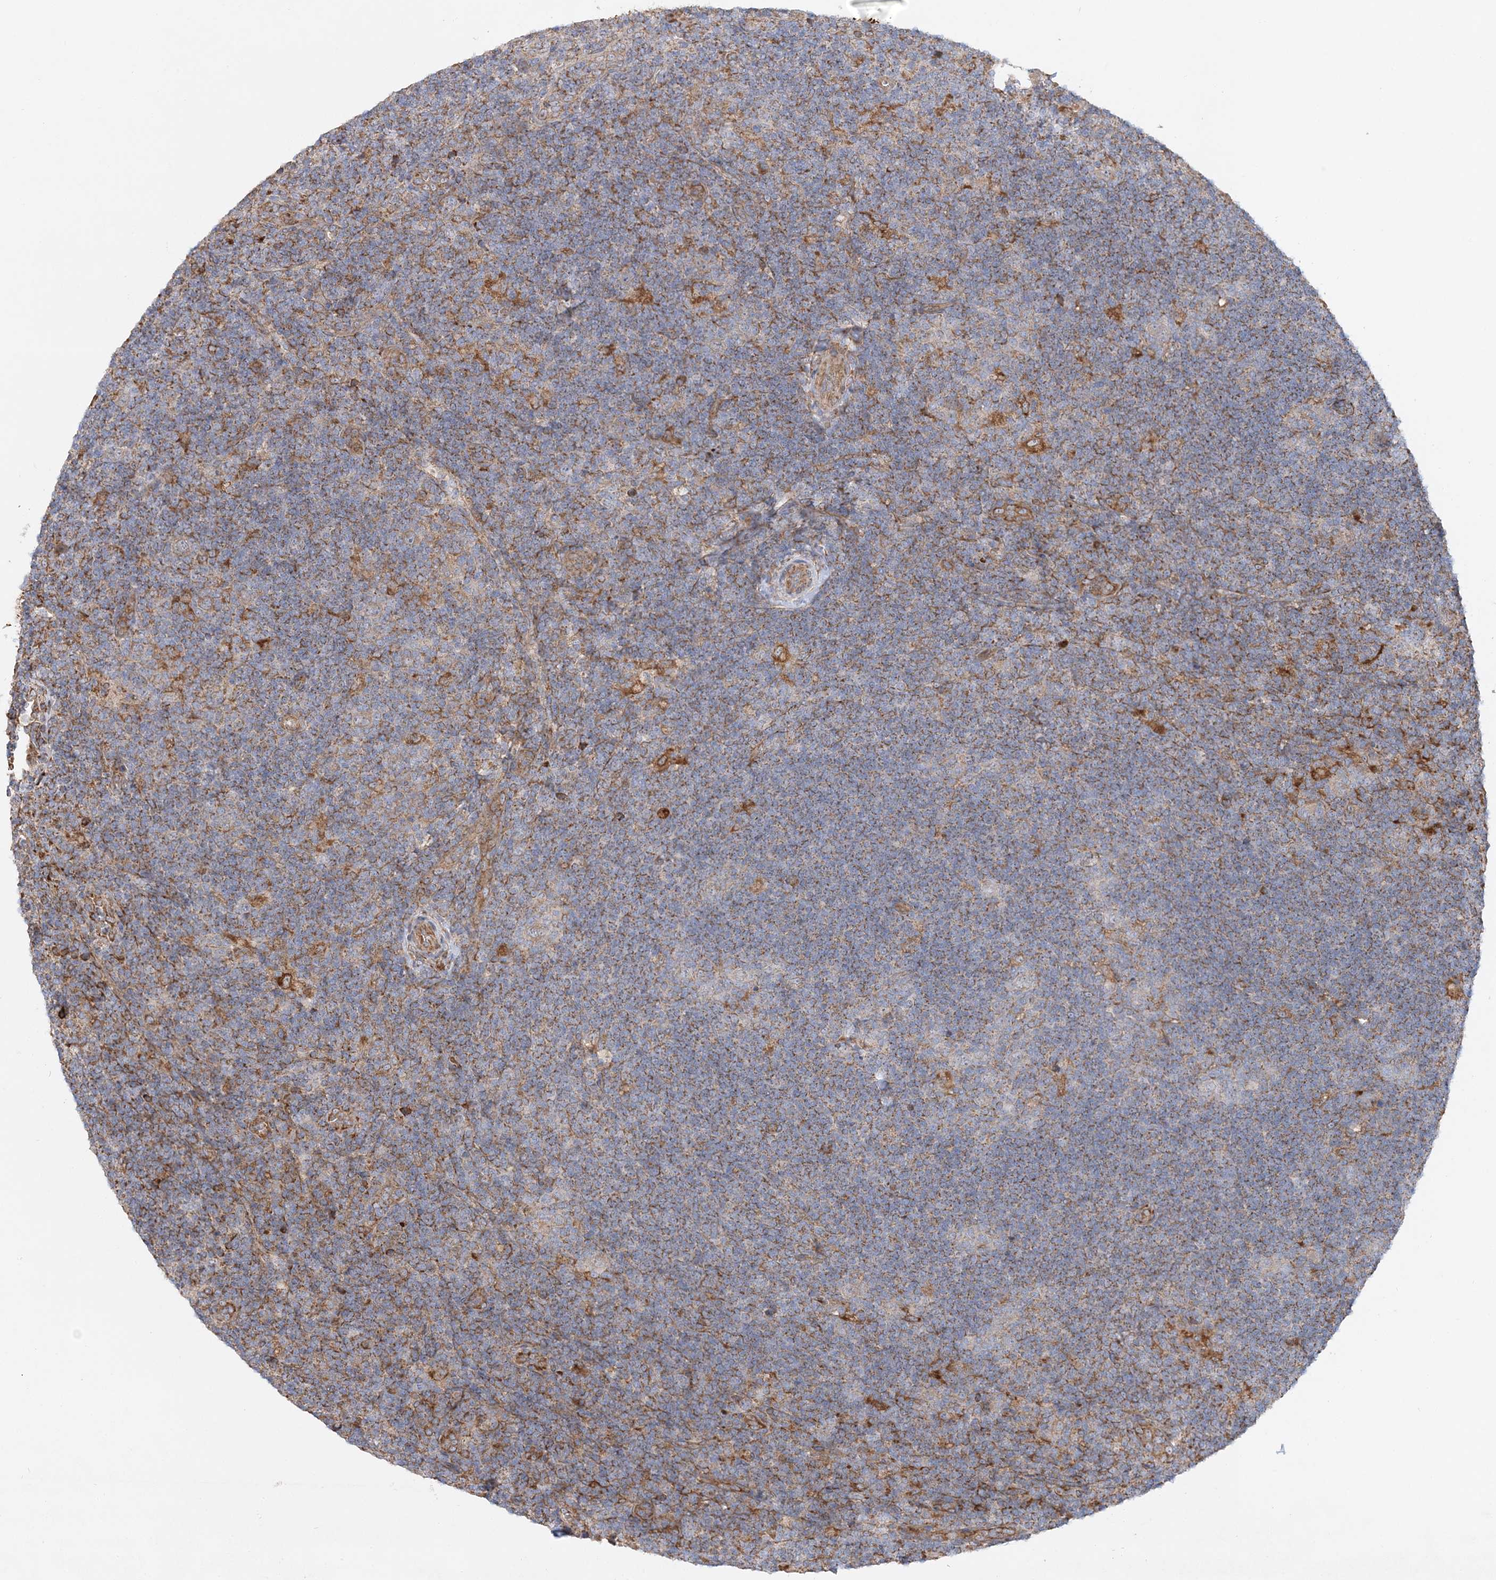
{"staining": {"intensity": "moderate", "quantity": "25%-75%", "location": "cytoplasmic/membranous"}, "tissue": "lymphoma", "cell_type": "Tumor cells", "image_type": "cancer", "snomed": [{"axis": "morphology", "description": "Hodgkin's disease, NOS"}, {"axis": "topography", "description": "Lymph node"}], "caption": "The image exhibits immunohistochemical staining of Hodgkin's disease. There is moderate cytoplasmic/membranous staining is seen in approximately 25%-75% of tumor cells.", "gene": "ZFYVE16", "patient": {"sex": "female", "age": 57}}